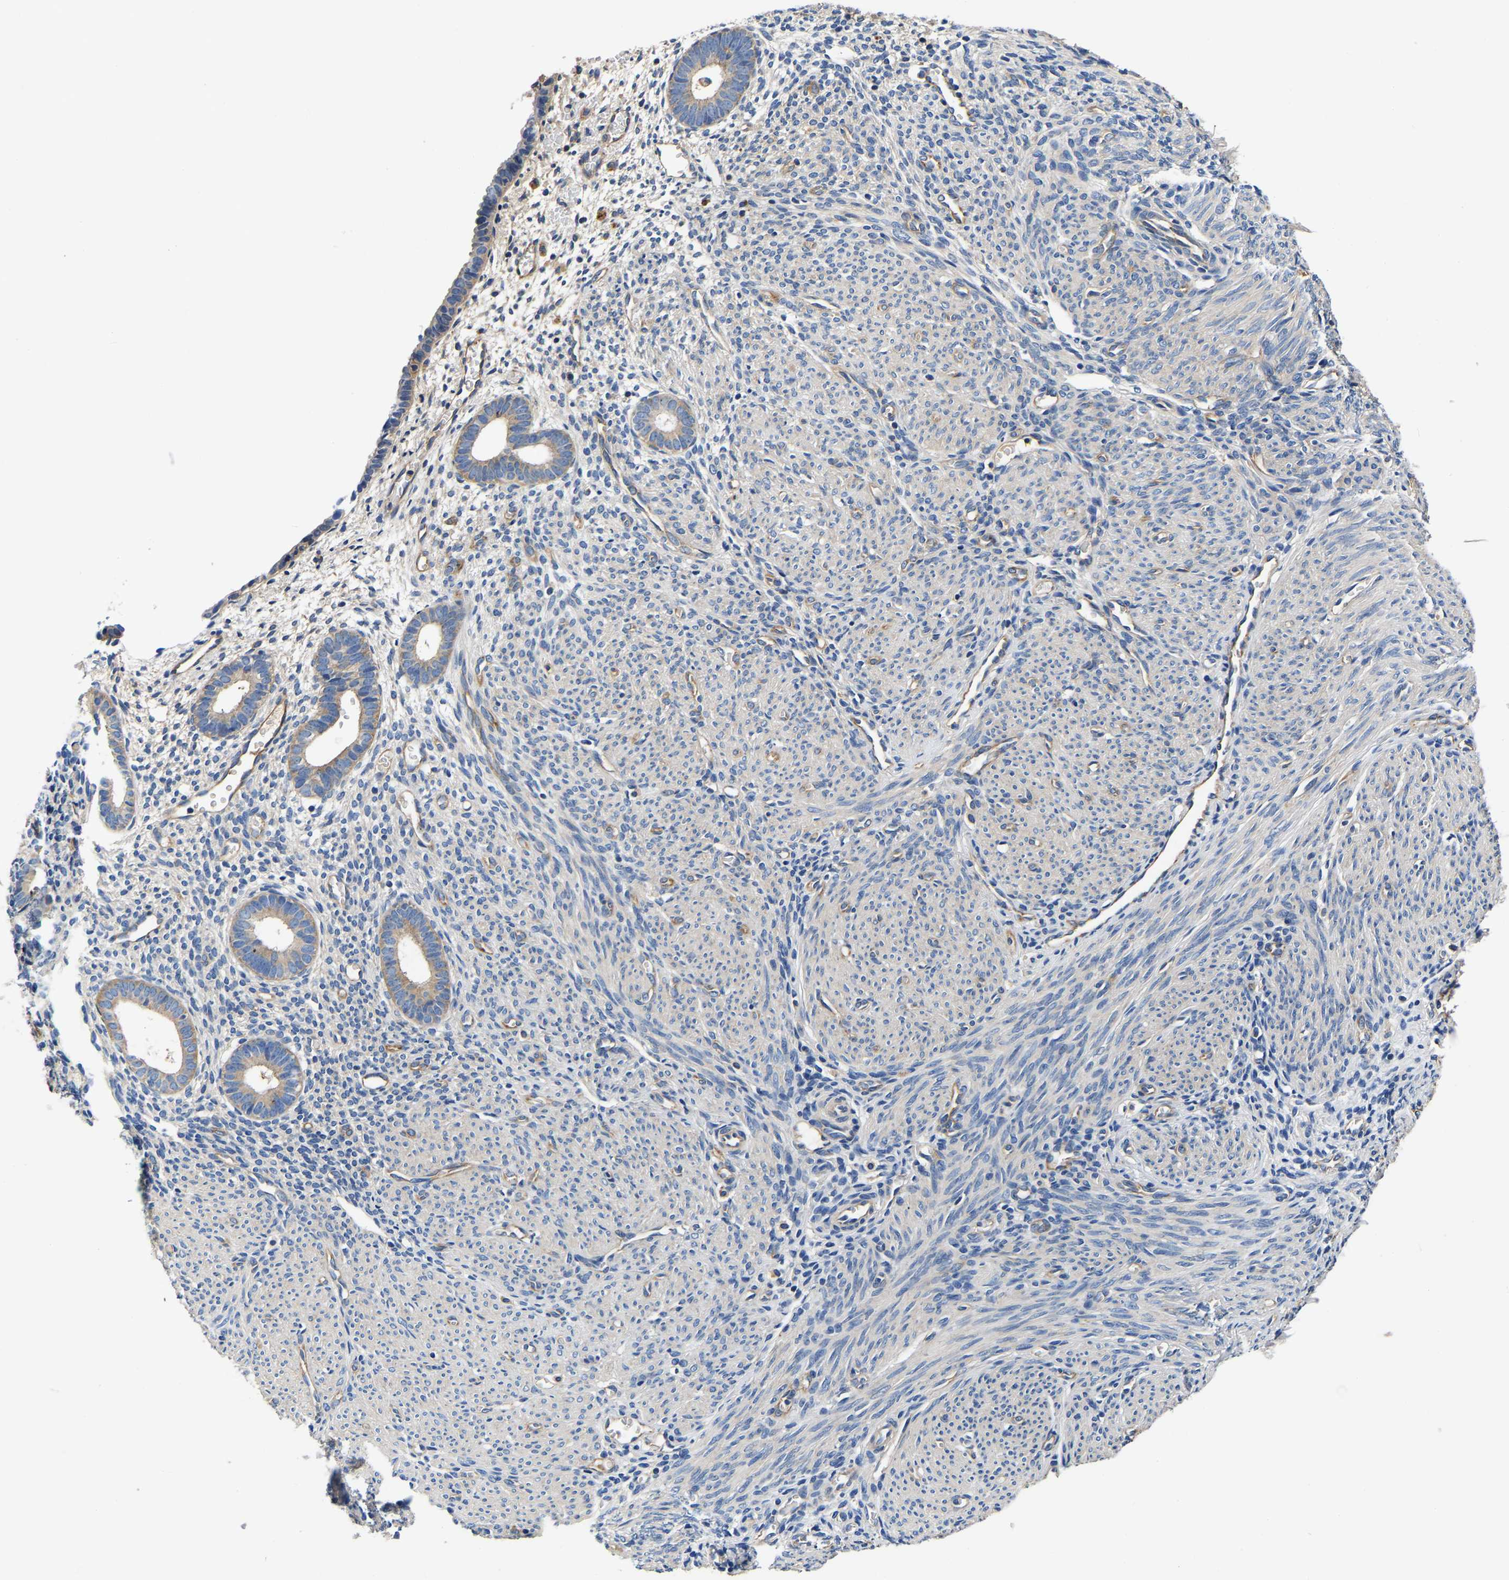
{"staining": {"intensity": "negative", "quantity": "none", "location": "none"}, "tissue": "endometrium", "cell_type": "Cells in endometrial stroma", "image_type": "normal", "snomed": [{"axis": "morphology", "description": "Normal tissue, NOS"}, {"axis": "morphology", "description": "Adenocarcinoma, NOS"}, {"axis": "topography", "description": "Endometrium"}], "caption": "Photomicrograph shows no protein staining in cells in endometrial stroma of benign endometrium.", "gene": "SH3GLB1", "patient": {"sex": "female", "age": 57}}